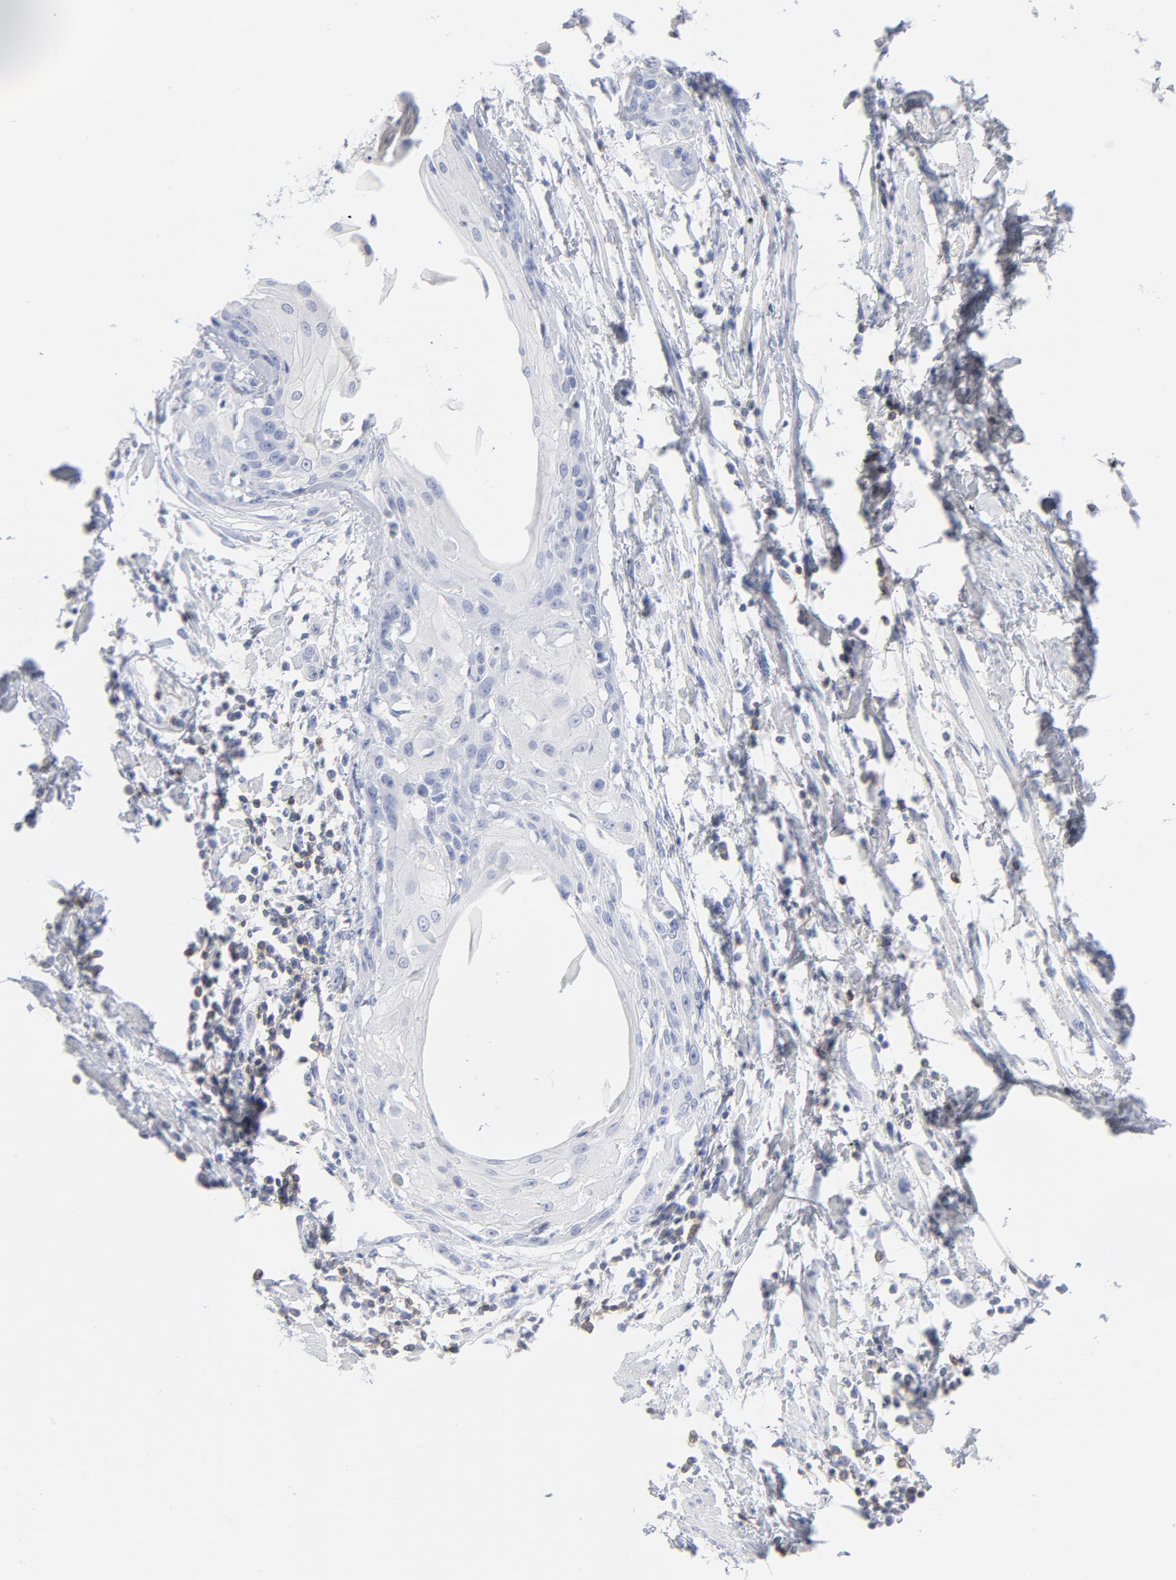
{"staining": {"intensity": "negative", "quantity": "none", "location": "none"}, "tissue": "cervical cancer", "cell_type": "Tumor cells", "image_type": "cancer", "snomed": [{"axis": "morphology", "description": "Squamous cell carcinoma, NOS"}, {"axis": "topography", "description": "Cervix"}], "caption": "High magnification brightfield microscopy of squamous cell carcinoma (cervical) stained with DAB (brown) and counterstained with hematoxylin (blue): tumor cells show no significant staining.", "gene": "P2RY8", "patient": {"sex": "female", "age": 57}}